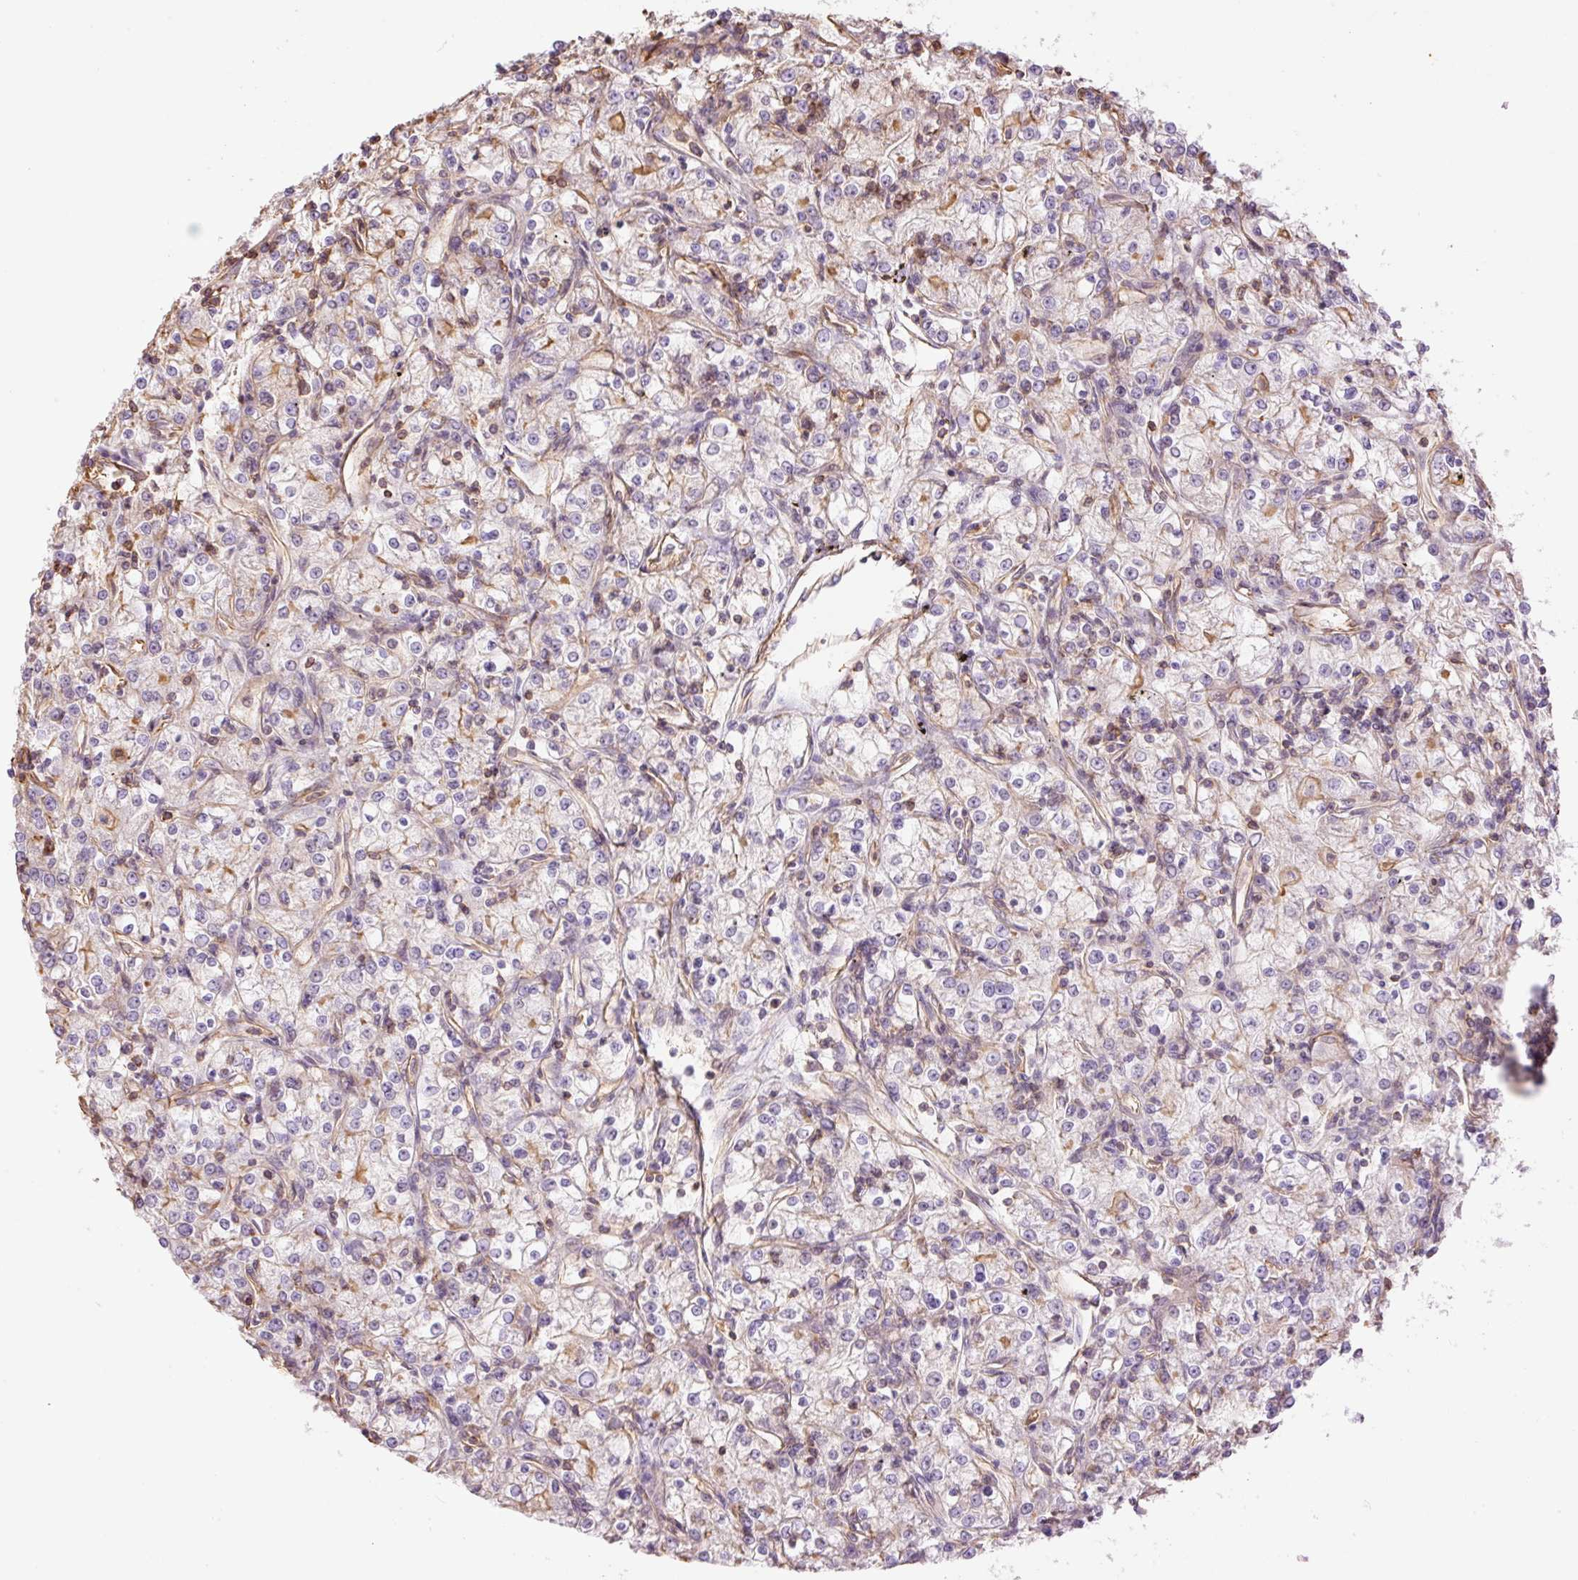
{"staining": {"intensity": "negative", "quantity": "none", "location": "none"}, "tissue": "renal cancer", "cell_type": "Tumor cells", "image_type": "cancer", "snomed": [{"axis": "morphology", "description": "Adenocarcinoma, NOS"}, {"axis": "topography", "description": "Kidney"}], "caption": "This histopathology image is of renal cancer (adenocarcinoma) stained with IHC to label a protein in brown with the nuclei are counter-stained blue. There is no expression in tumor cells.", "gene": "PPP1R1B", "patient": {"sex": "female", "age": 59}}